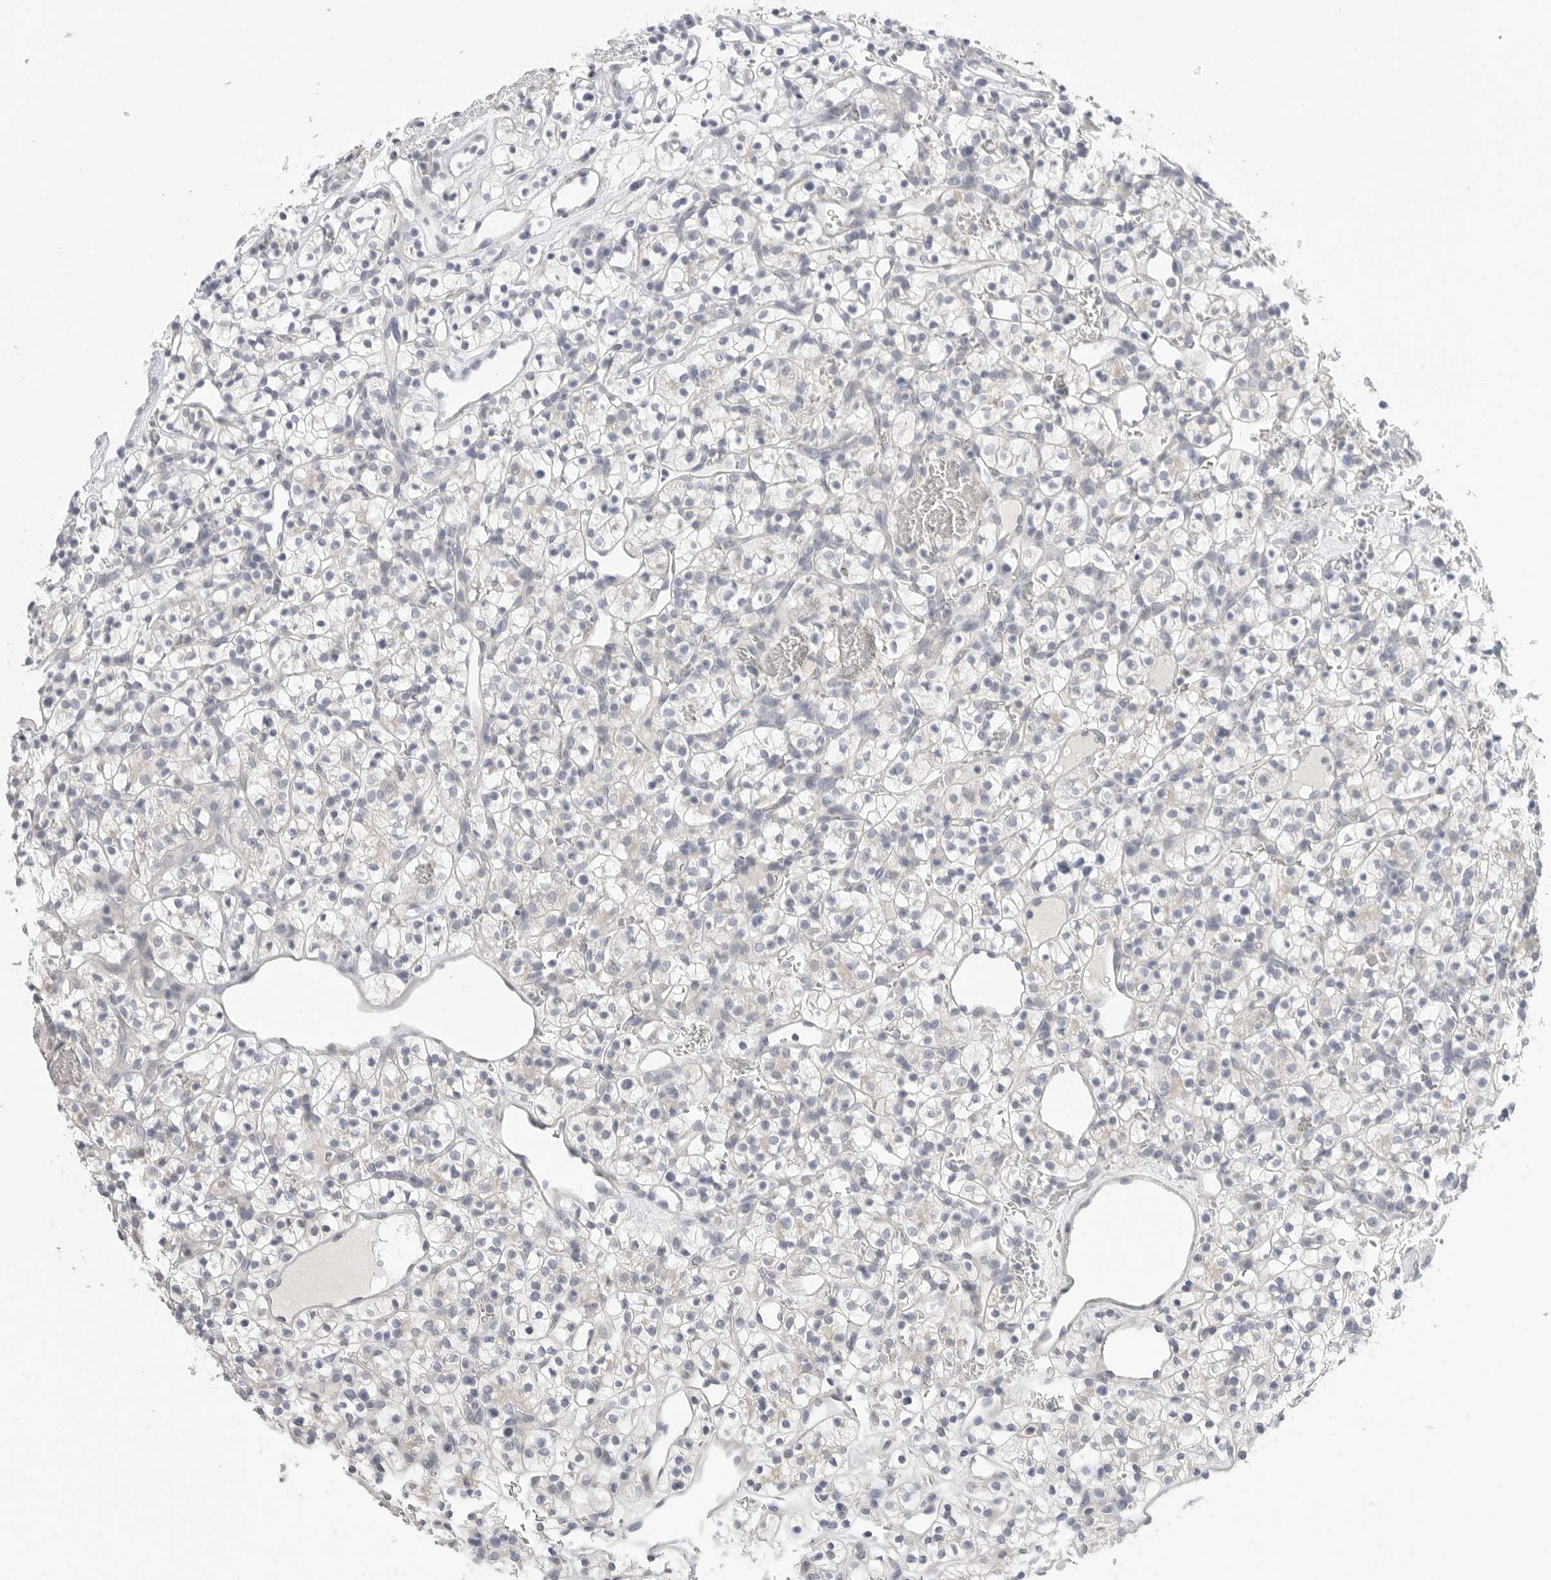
{"staining": {"intensity": "negative", "quantity": "none", "location": "none"}, "tissue": "renal cancer", "cell_type": "Tumor cells", "image_type": "cancer", "snomed": [{"axis": "morphology", "description": "Adenocarcinoma, NOS"}, {"axis": "topography", "description": "Kidney"}], "caption": "An immunohistochemistry histopathology image of renal cancer is shown. There is no staining in tumor cells of renal cancer. (DAB immunohistochemistry with hematoxylin counter stain).", "gene": "FBN2", "patient": {"sex": "female", "age": 57}}